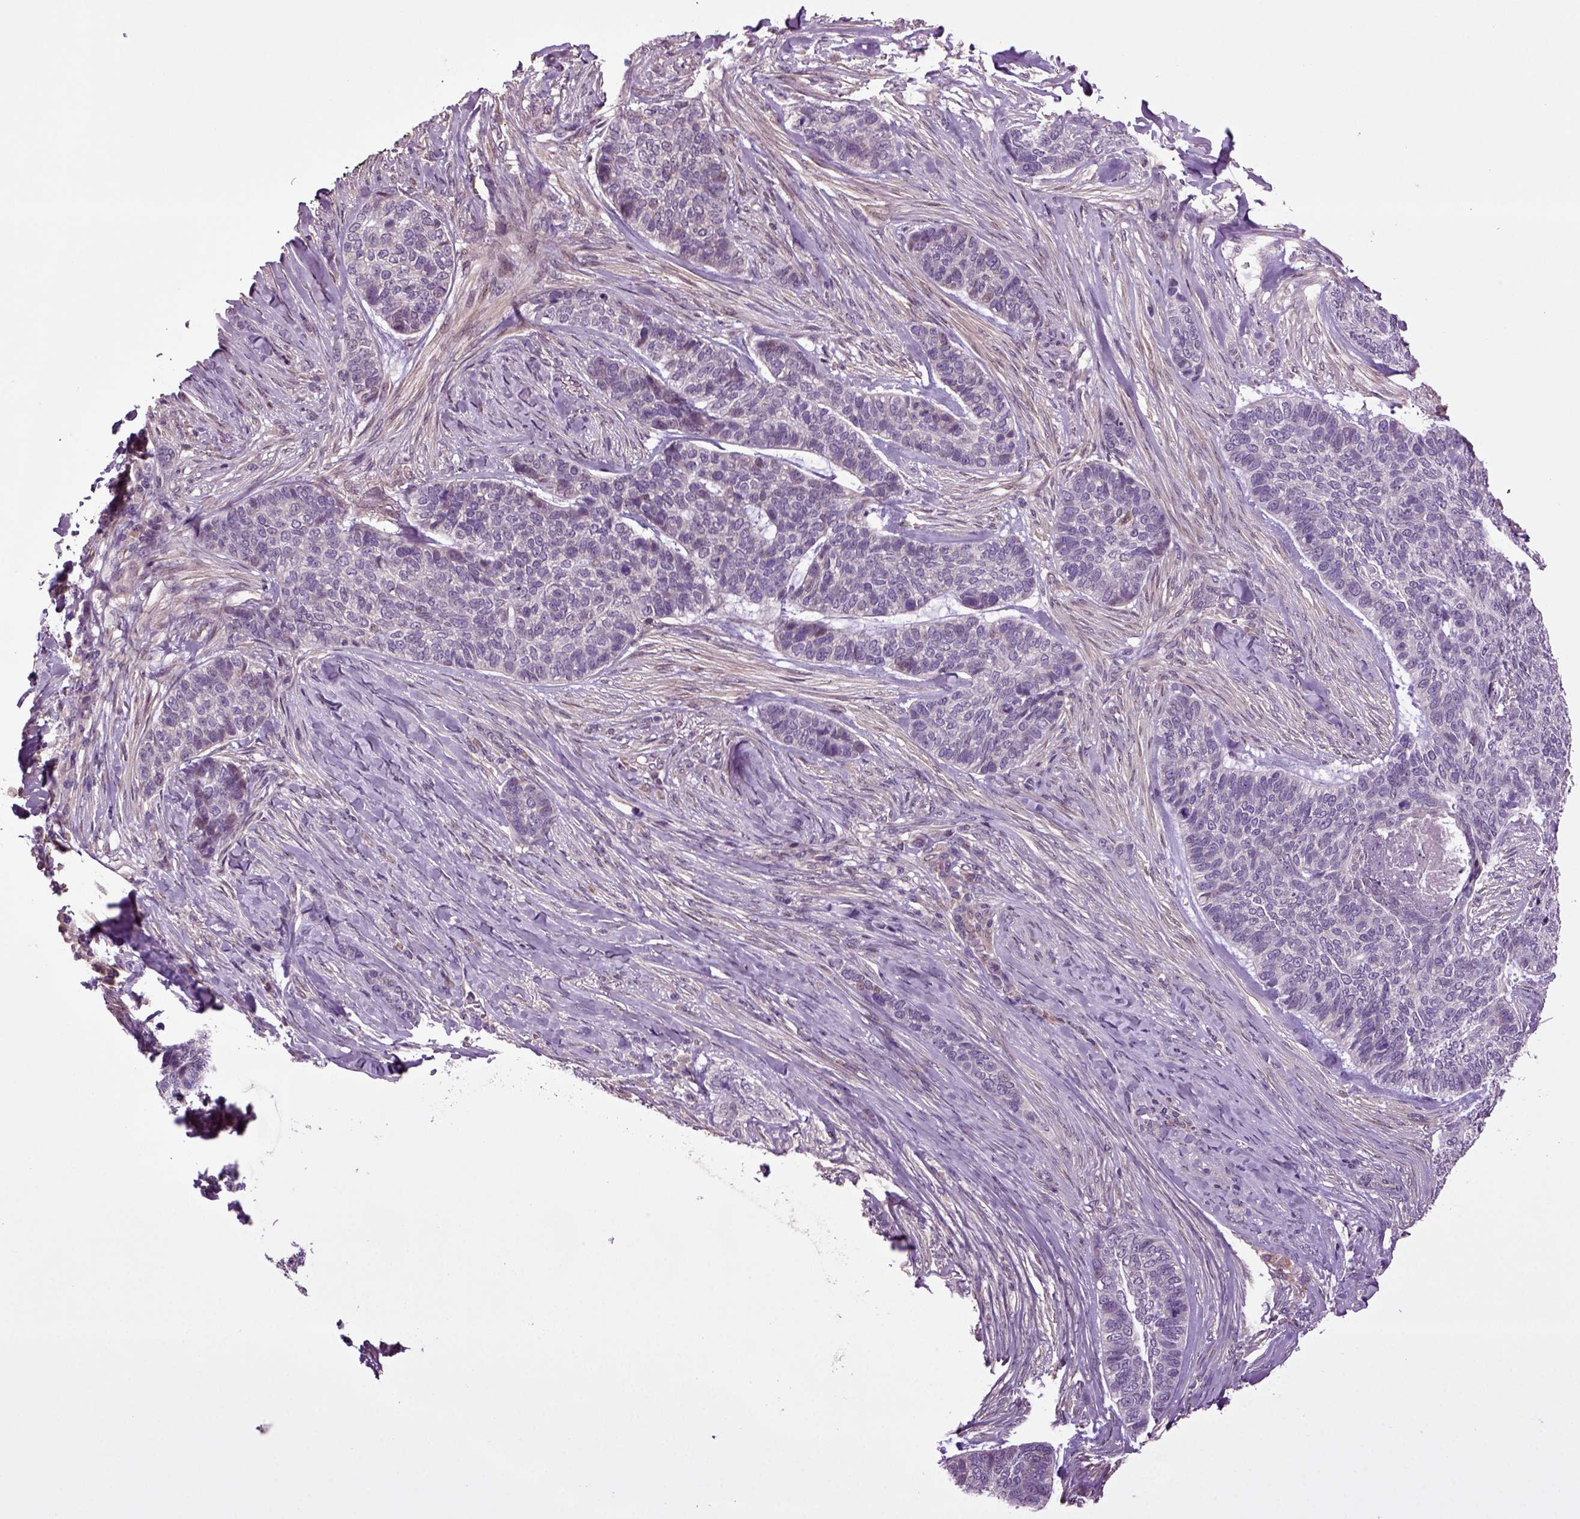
{"staining": {"intensity": "weak", "quantity": "<25%", "location": "cytoplasmic/membranous"}, "tissue": "skin cancer", "cell_type": "Tumor cells", "image_type": "cancer", "snomed": [{"axis": "morphology", "description": "Basal cell carcinoma"}, {"axis": "topography", "description": "Skin"}], "caption": "This is an IHC histopathology image of basal cell carcinoma (skin). There is no expression in tumor cells.", "gene": "HAGHL", "patient": {"sex": "female", "age": 69}}